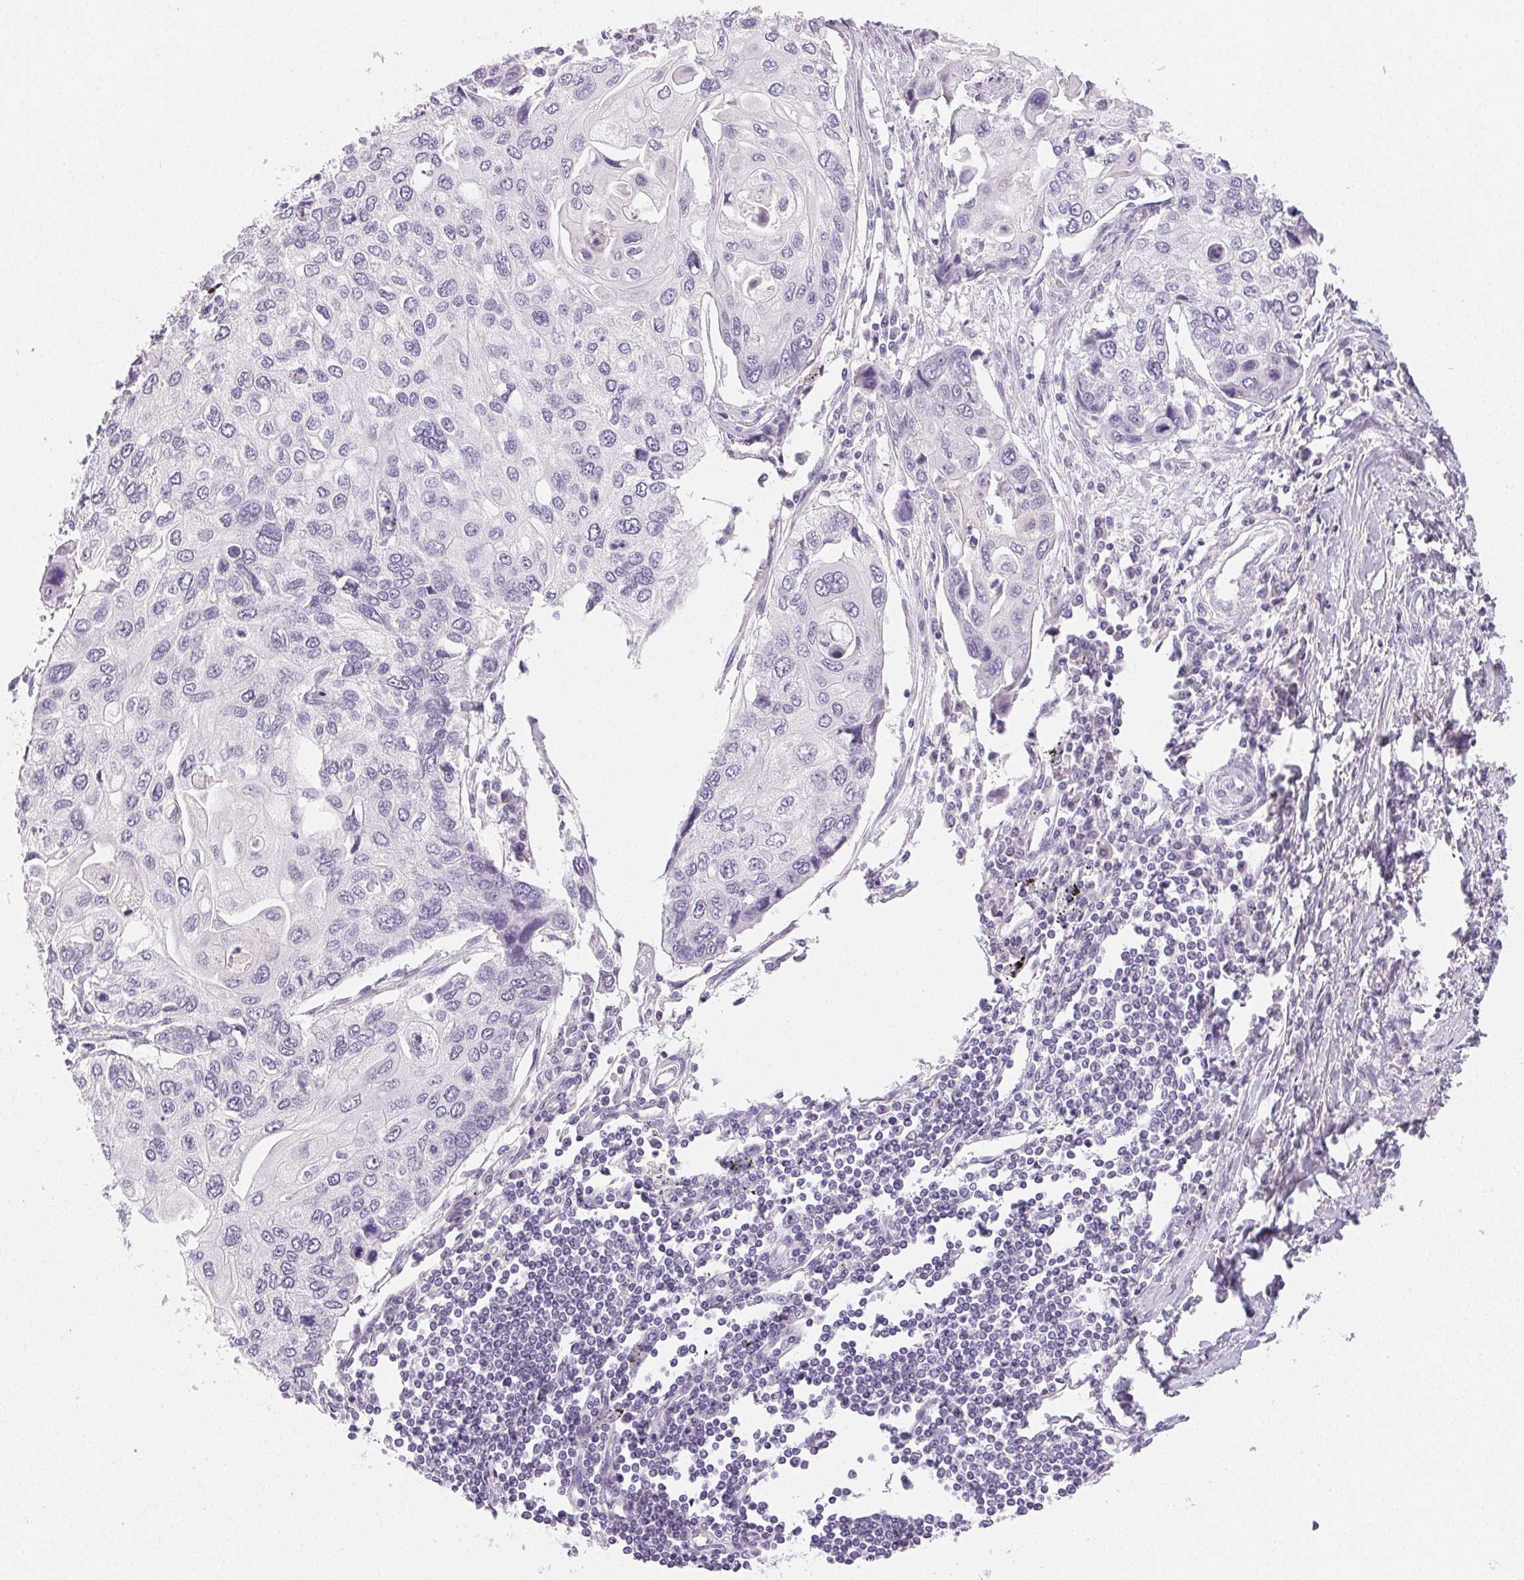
{"staining": {"intensity": "negative", "quantity": "none", "location": "none"}, "tissue": "lung cancer", "cell_type": "Tumor cells", "image_type": "cancer", "snomed": [{"axis": "morphology", "description": "Squamous cell carcinoma, NOS"}, {"axis": "morphology", "description": "Squamous cell carcinoma, metastatic, NOS"}, {"axis": "topography", "description": "Lung"}], "caption": "The image reveals no staining of tumor cells in lung cancer (squamous cell carcinoma).", "gene": "MIOX", "patient": {"sex": "male", "age": 63}}